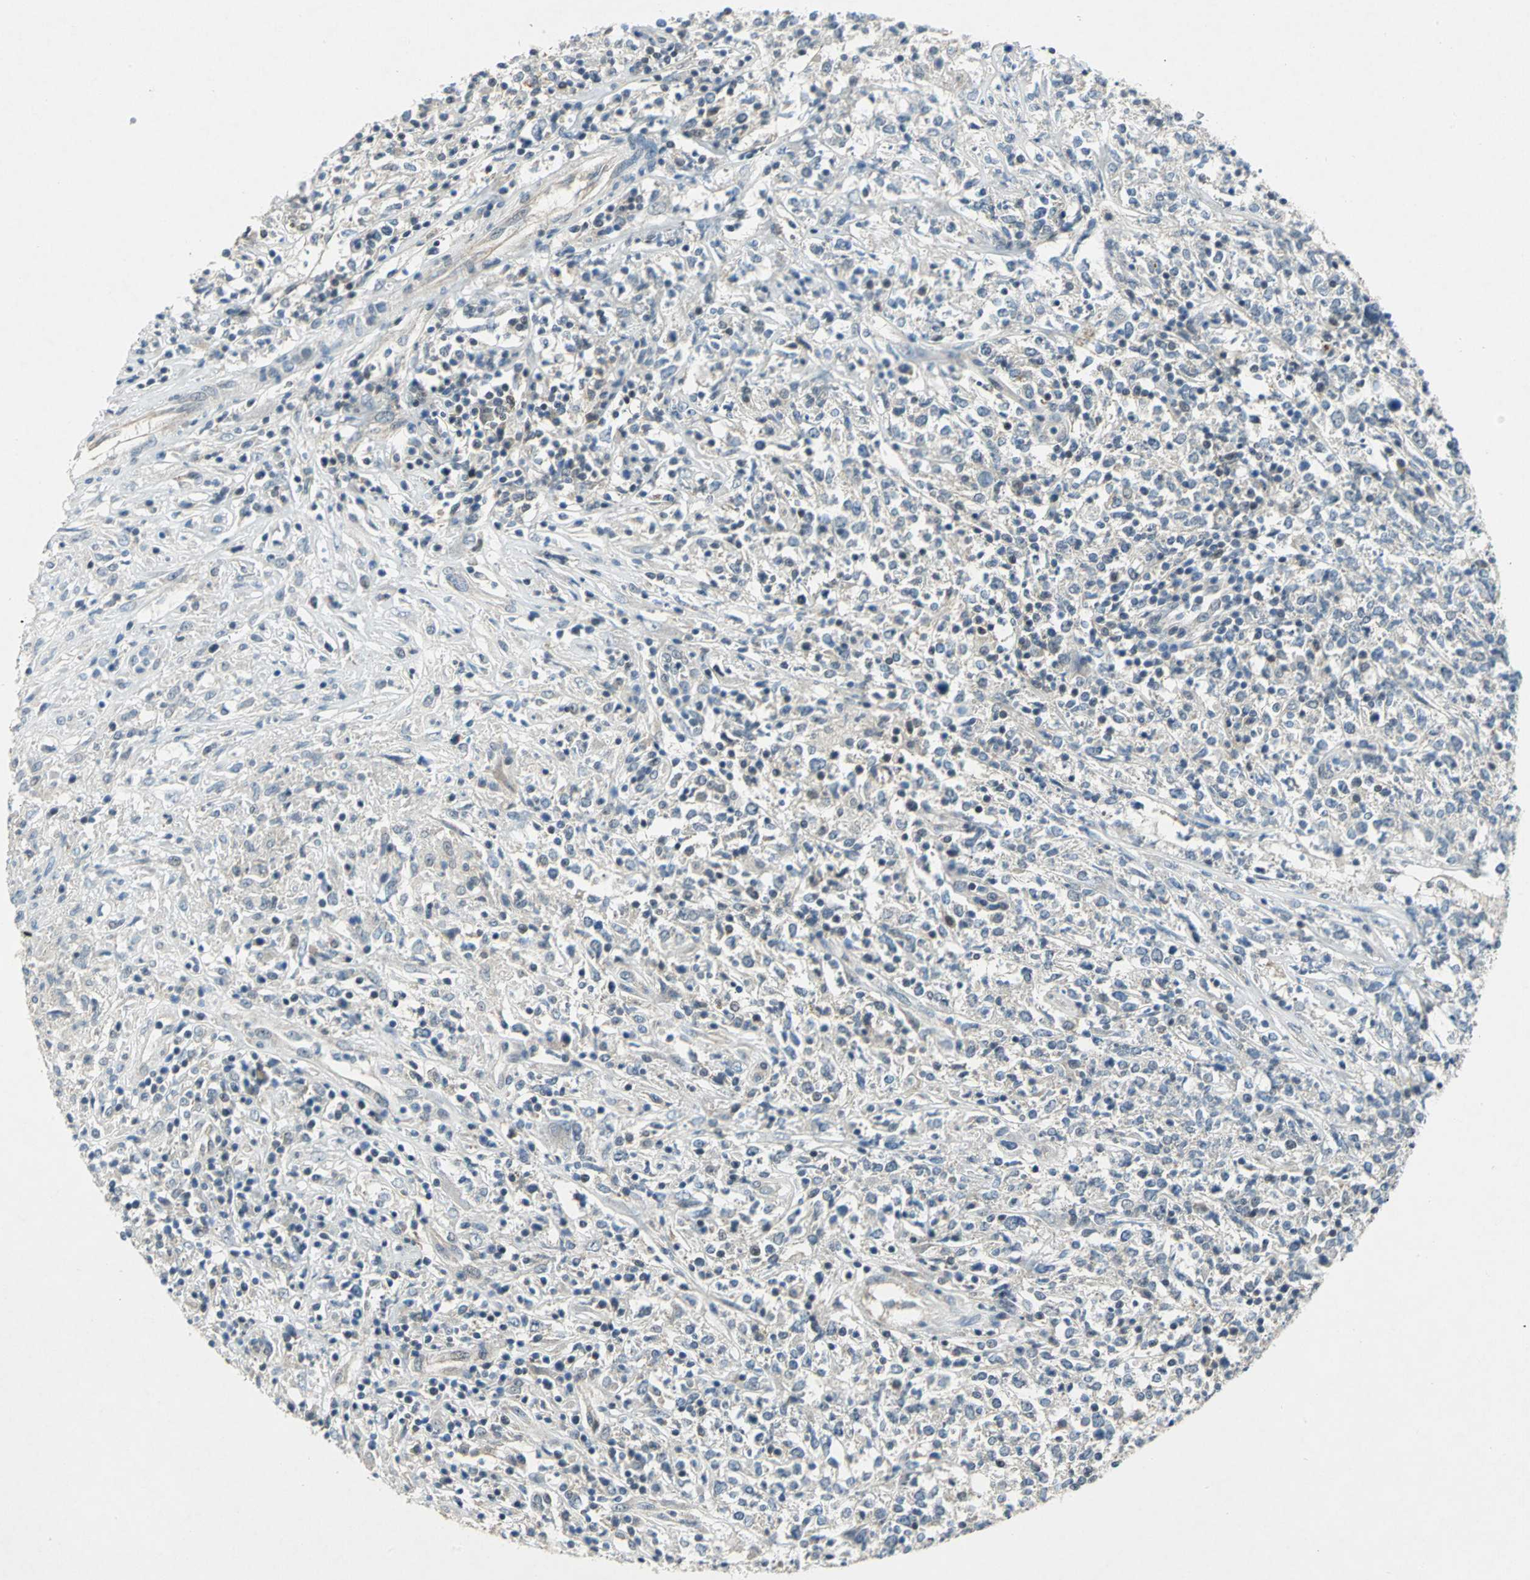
{"staining": {"intensity": "negative", "quantity": "none", "location": "none"}, "tissue": "lymphoma", "cell_type": "Tumor cells", "image_type": "cancer", "snomed": [{"axis": "morphology", "description": "Malignant lymphoma, non-Hodgkin's type, High grade"}, {"axis": "topography", "description": "Lymph node"}], "caption": "A histopathology image of human lymphoma is negative for staining in tumor cells.", "gene": "PIN1", "patient": {"sex": "female", "age": 84}}